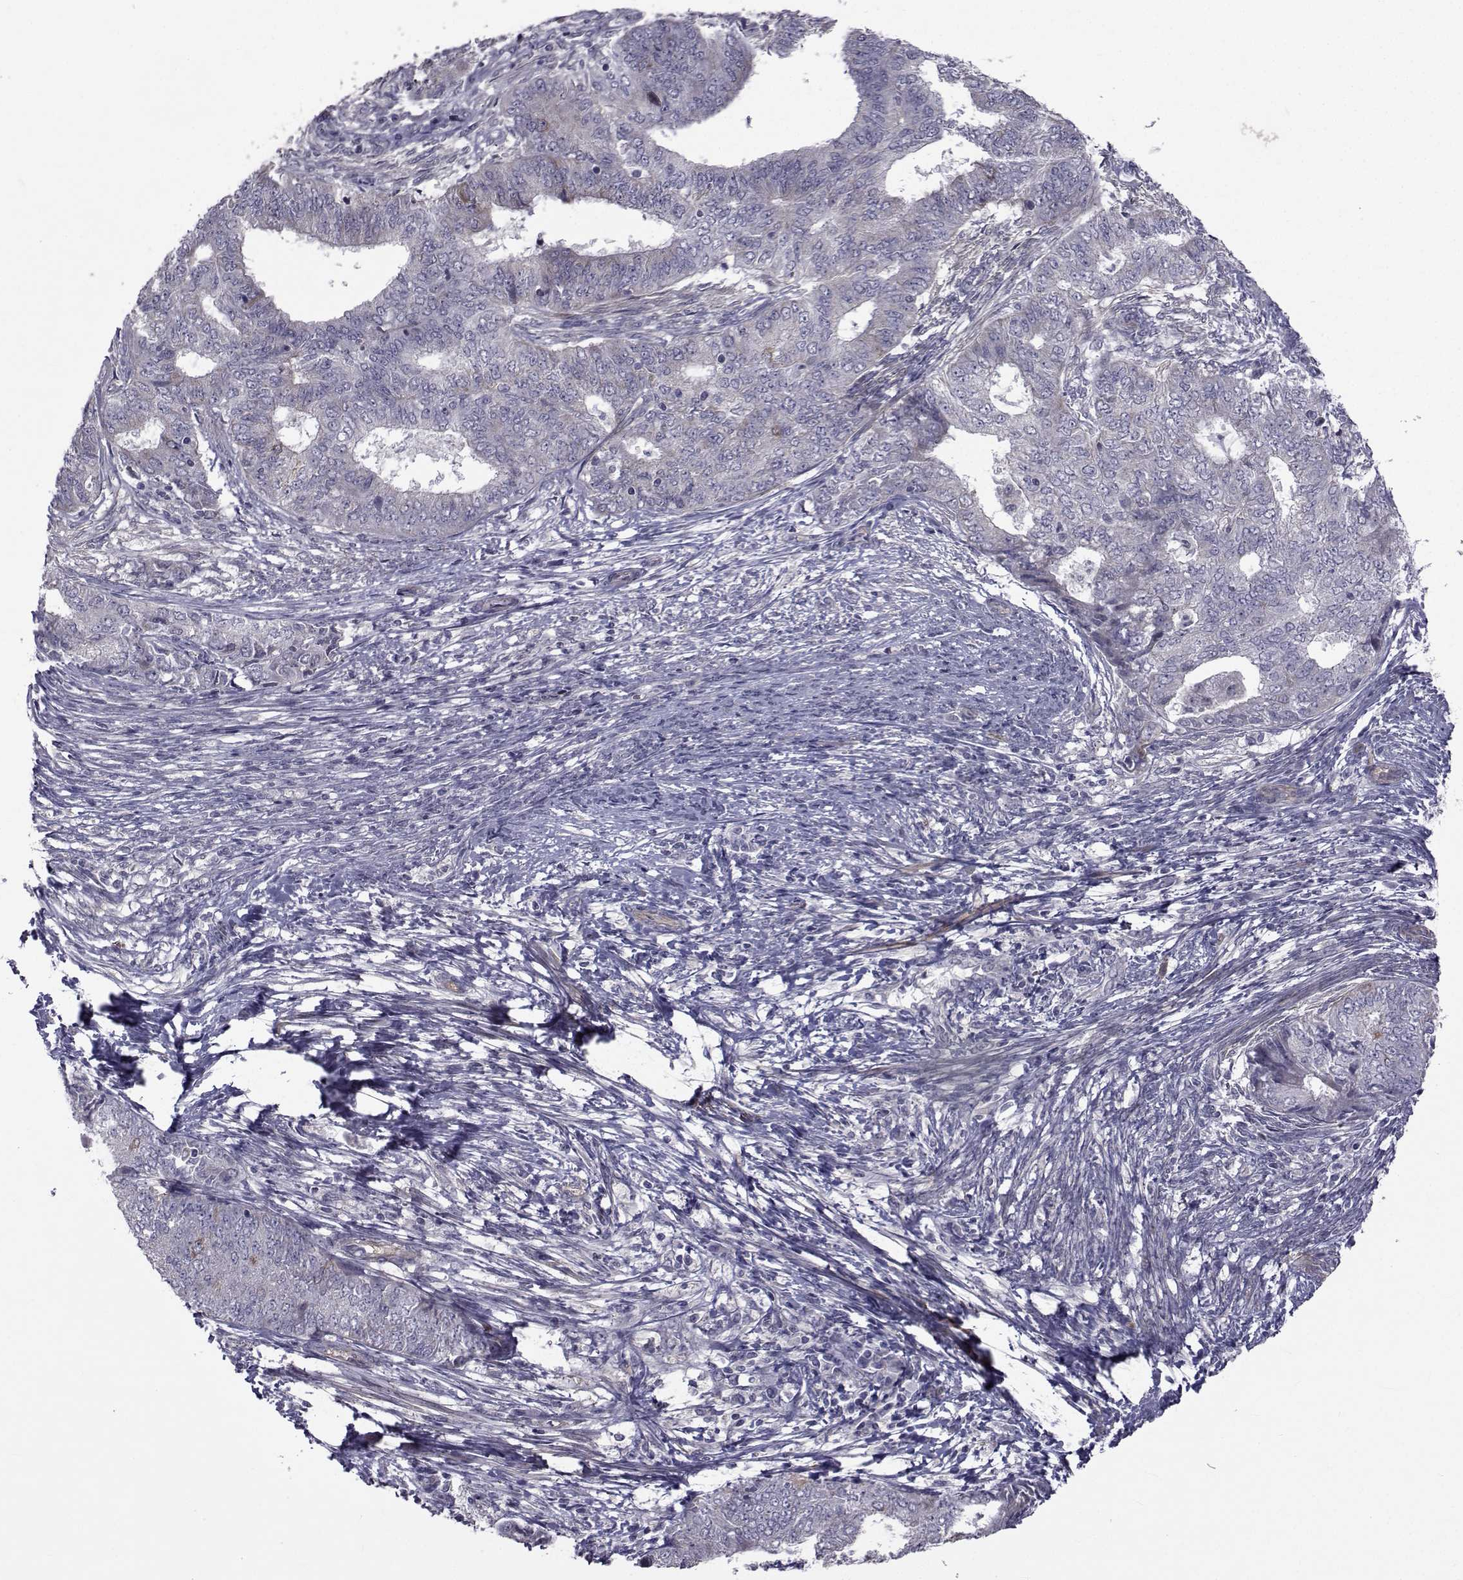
{"staining": {"intensity": "negative", "quantity": "none", "location": "none"}, "tissue": "endometrial cancer", "cell_type": "Tumor cells", "image_type": "cancer", "snomed": [{"axis": "morphology", "description": "Adenocarcinoma, NOS"}, {"axis": "topography", "description": "Endometrium"}], "caption": "High magnification brightfield microscopy of adenocarcinoma (endometrial) stained with DAB (brown) and counterstained with hematoxylin (blue): tumor cells show no significant positivity.", "gene": "CFAP74", "patient": {"sex": "female", "age": 62}}